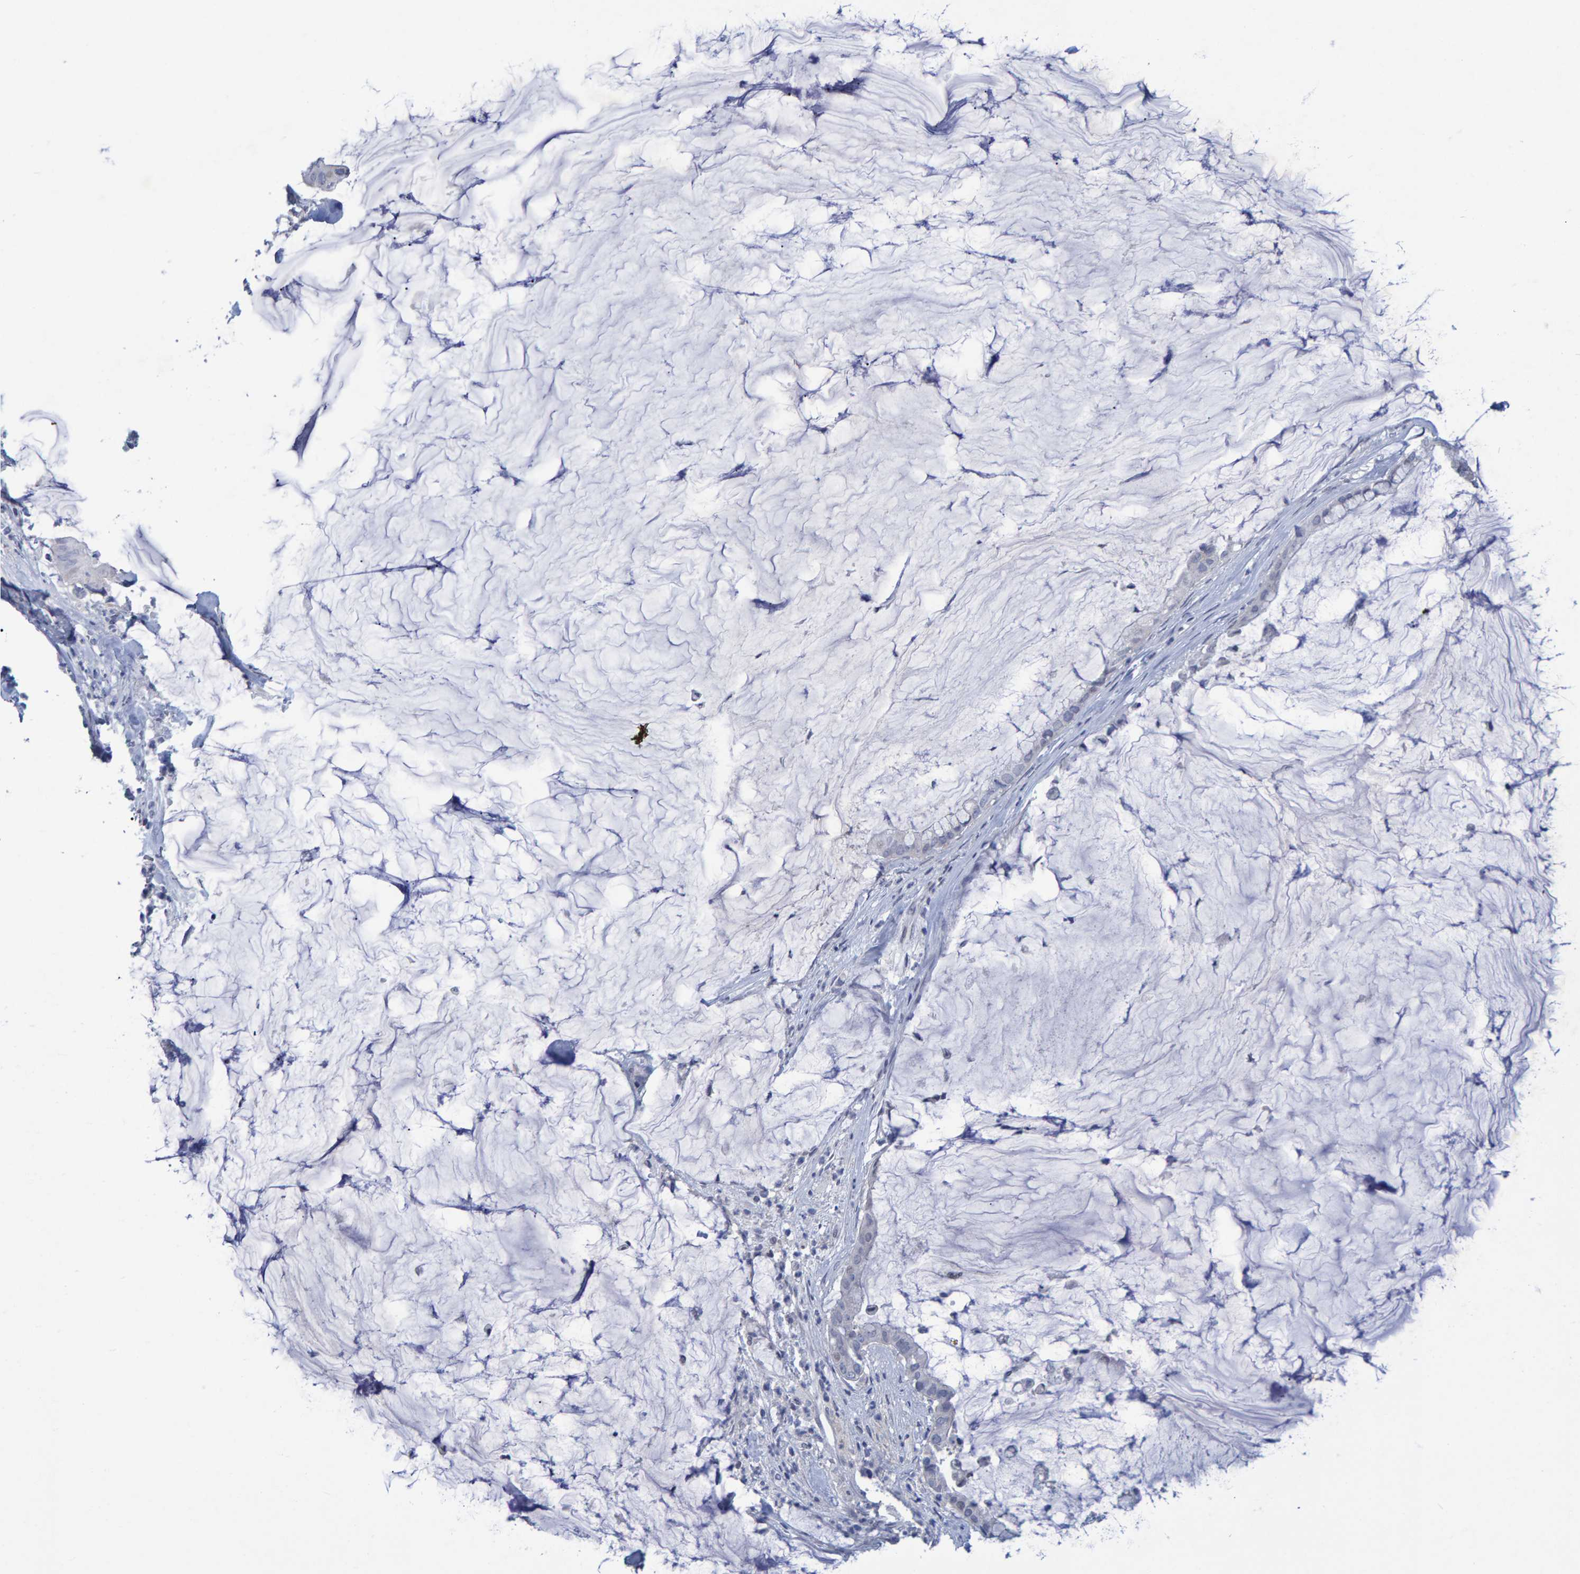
{"staining": {"intensity": "negative", "quantity": "none", "location": "none"}, "tissue": "pancreatic cancer", "cell_type": "Tumor cells", "image_type": "cancer", "snomed": [{"axis": "morphology", "description": "Adenocarcinoma, NOS"}, {"axis": "topography", "description": "Pancreas"}], "caption": "An image of human pancreatic adenocarcinoma is negative for staining in tumor cells.", "gene": "PROCA1", "patient": {"sex": "male", "age": 41}}